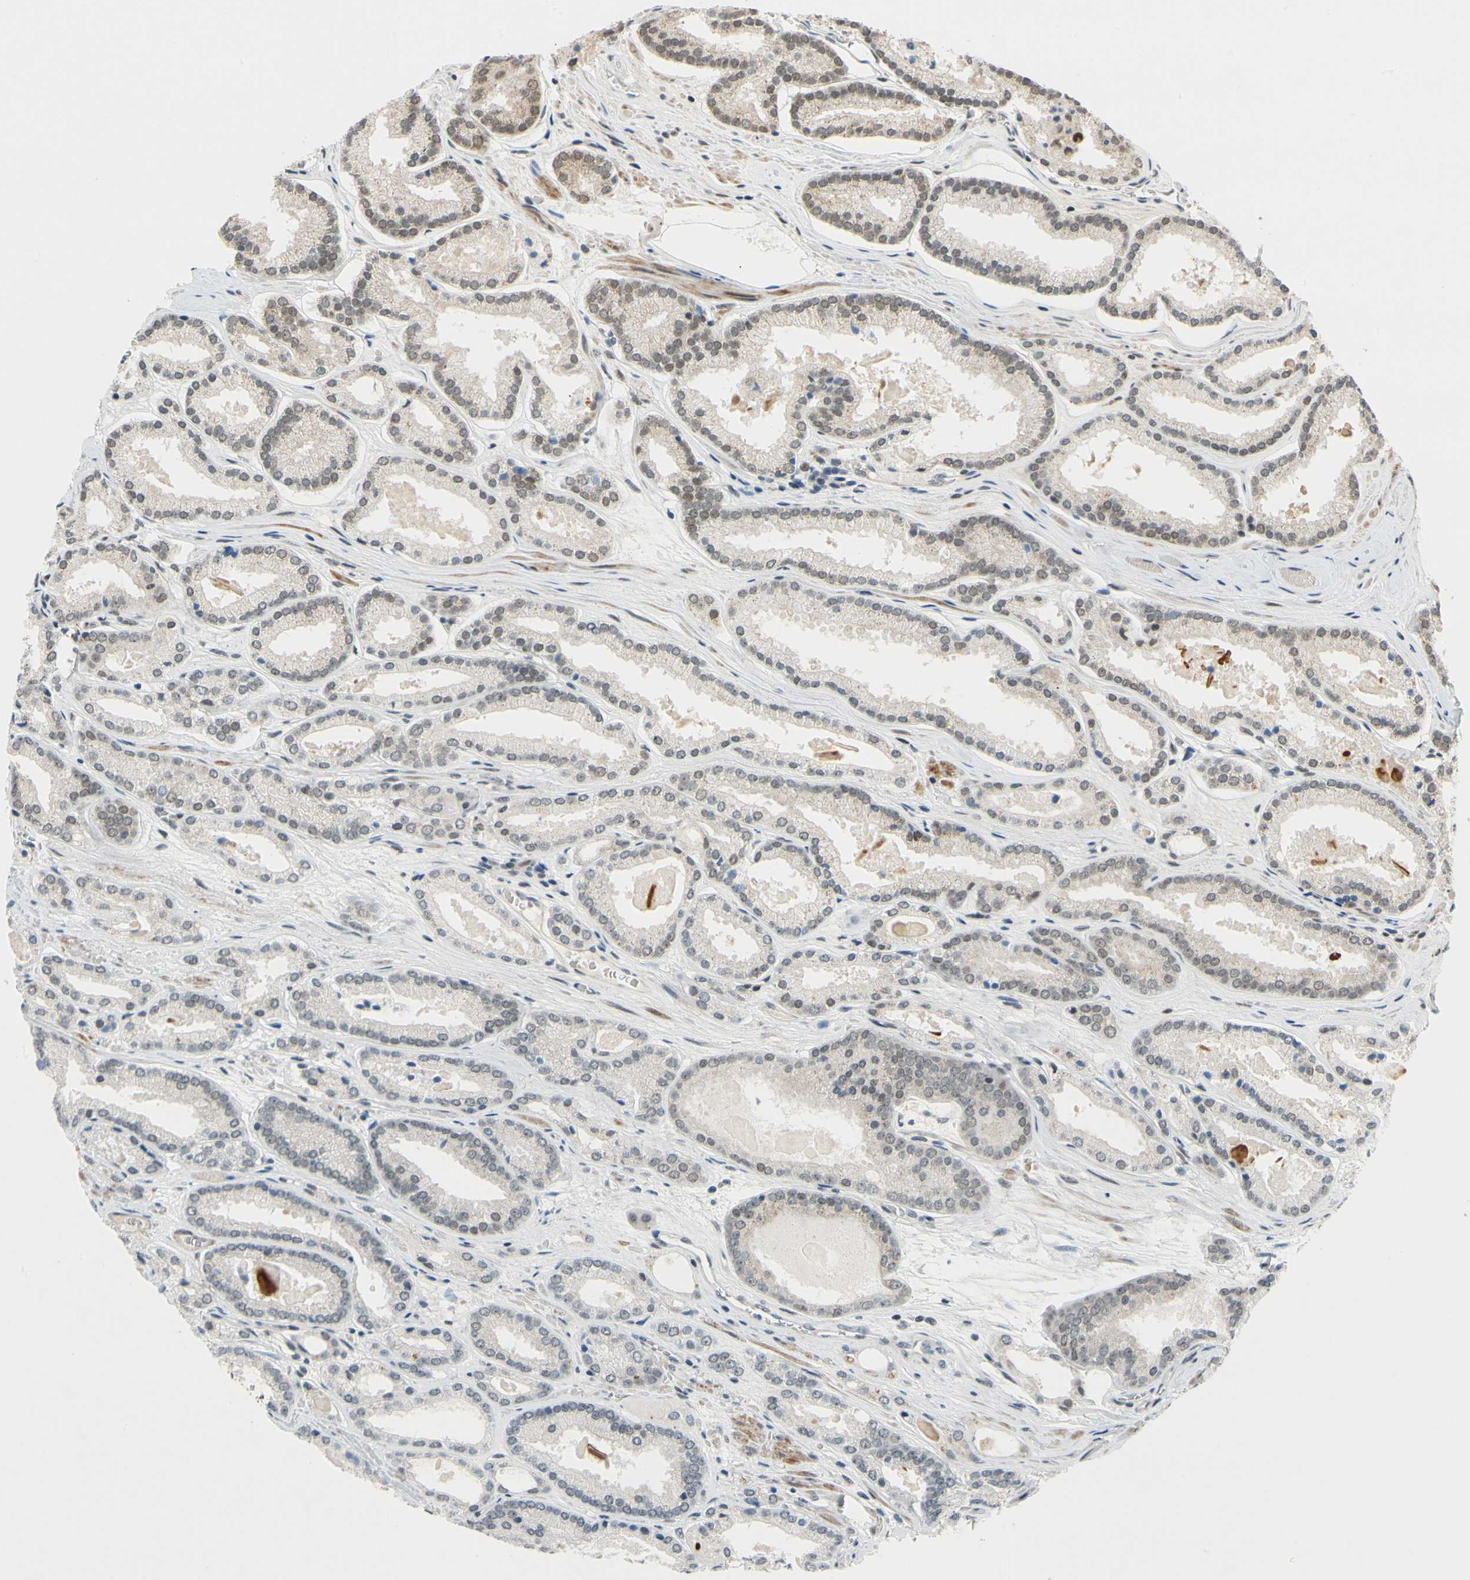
{"staining": {"intensity": "weak", "quantity": "25%-75%", "location": "cytoplasmic/membranous"}, "tissue": "prostate cancer", "cell_type": "Tumor cells", "image_type": "cancer", "snomed": [{"axis": "morphology", "description": "Adenocarcinoma, Low grade"}, {"axis": "topography", "description": "Prostate"}], "caption": "This is an image of IHC staining of adenocarcinoma (low-grade) (prostate), which shows weak expression in the cytoplasmic/membranous of tumor cells.", "gene": "POGZ", "patient": {"sex": "male", "age": 59}}